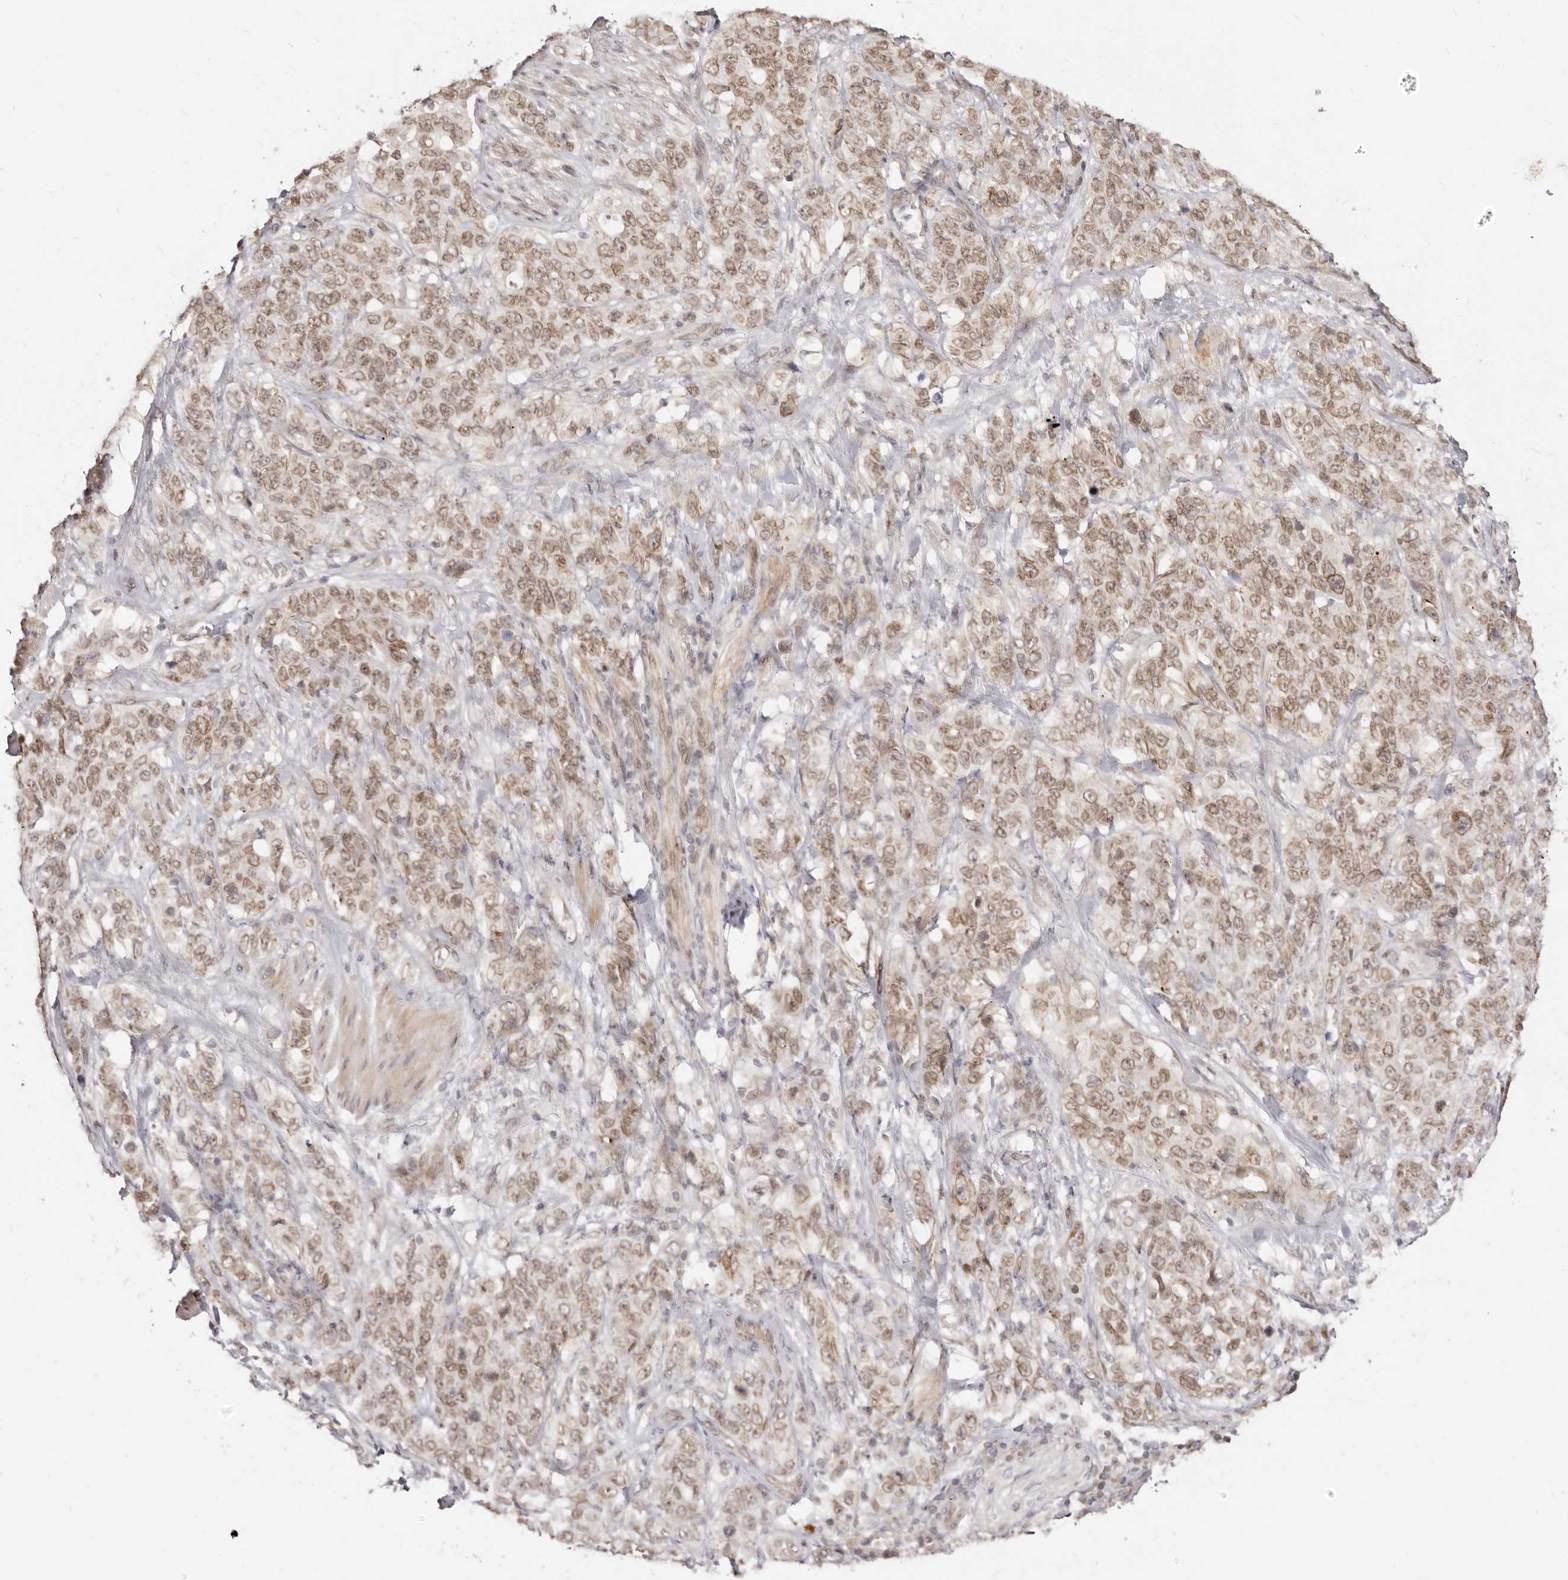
{"staining": {"intensity": "moderate", "quantity": ">75%", "location": "nuclear"}, "tissue": "stomach cancer", "cell_type": "Tumor cells", "image_type": "cancer", "snomed": [{"axis": "morphology", "description": "Adenocarcinoma, NOS"}, {"axis": "topography", "description": "Stomach"}], "caption": "Immunohistochemistry (DAB (3,3'-diaminobenzidine)) staining of human stomach cancer (adenocarcinoma) shows moderate nuclear protein positivity in about >75% of tumor cells.", "gene": "LCORL", "patient": {"sex": "male", "age": 48}}